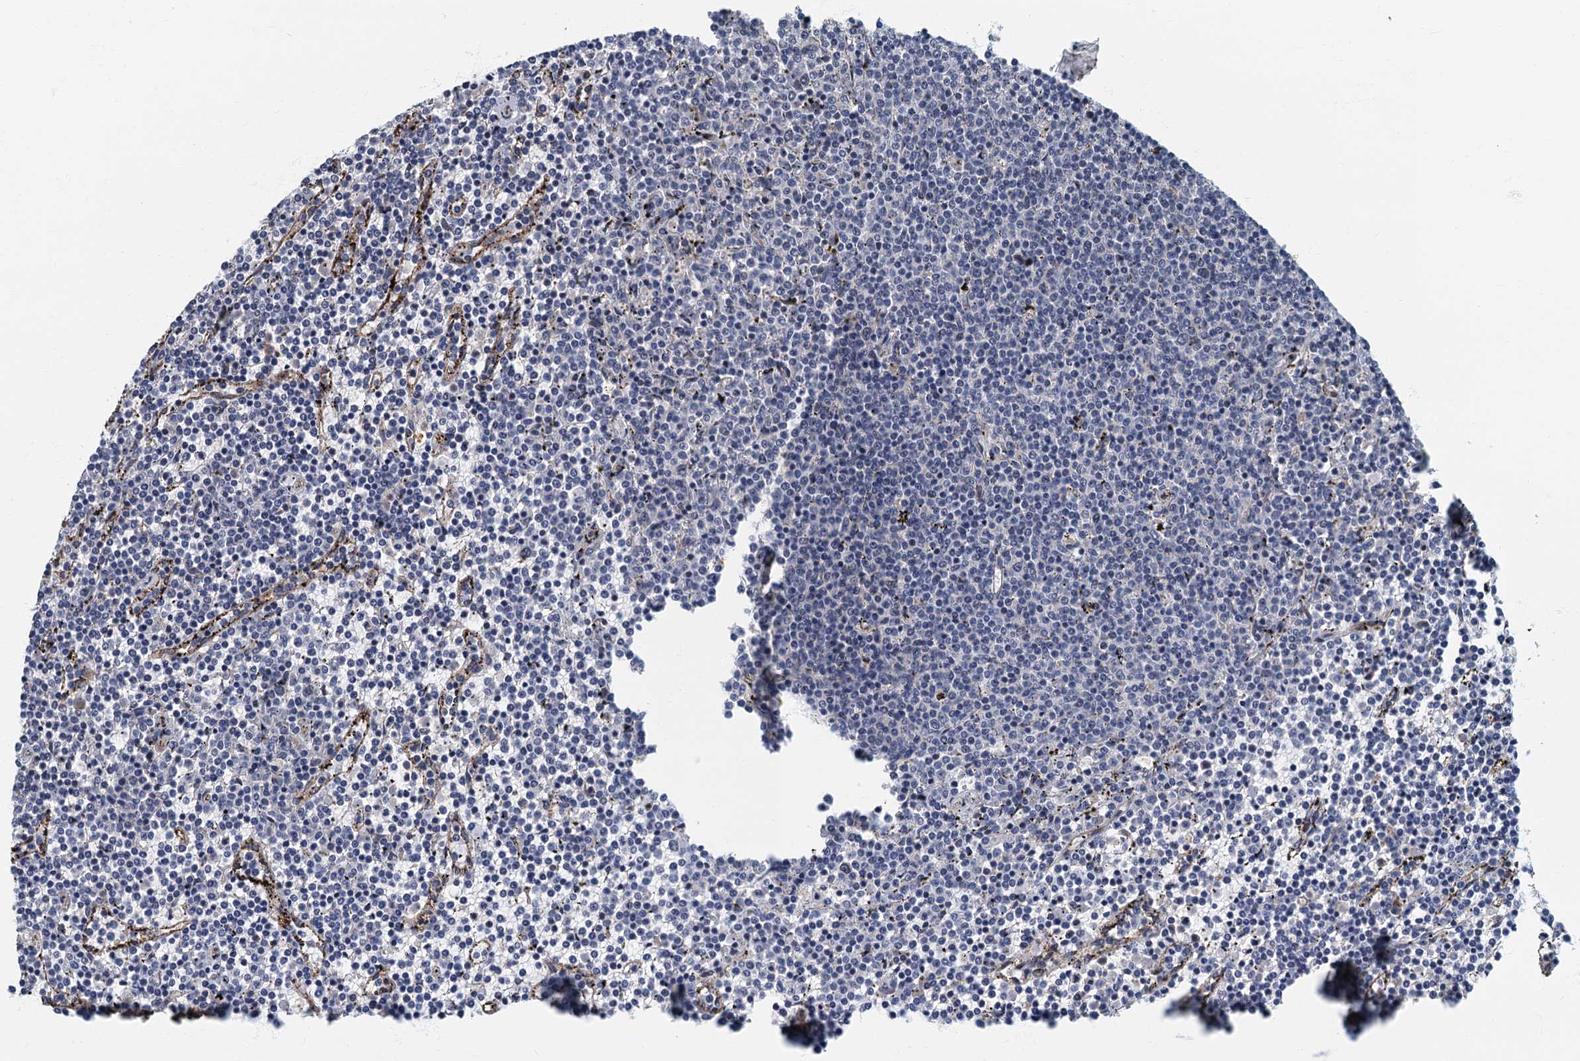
{"staining": {"intensity": "negative", "quantity": "none", "location": "none"}, "tissue": "lymphoma", "cell_type": "Tumor cells", "image_type": "cancer", "snomed": [{"axis": "morphology", "description": "Malignant lymphoma, non-Hodgkin's type, Low grade"}, {"axis": "topography", "description": "Spleen"}], "caption": "Protein analysis of low-grade malignant lymphoma, non-Hodgkin's type exhibits no significant expression in tumor cells.", "gene": "CKAP2L", "patient": {"sex": "female", "age": 50}}